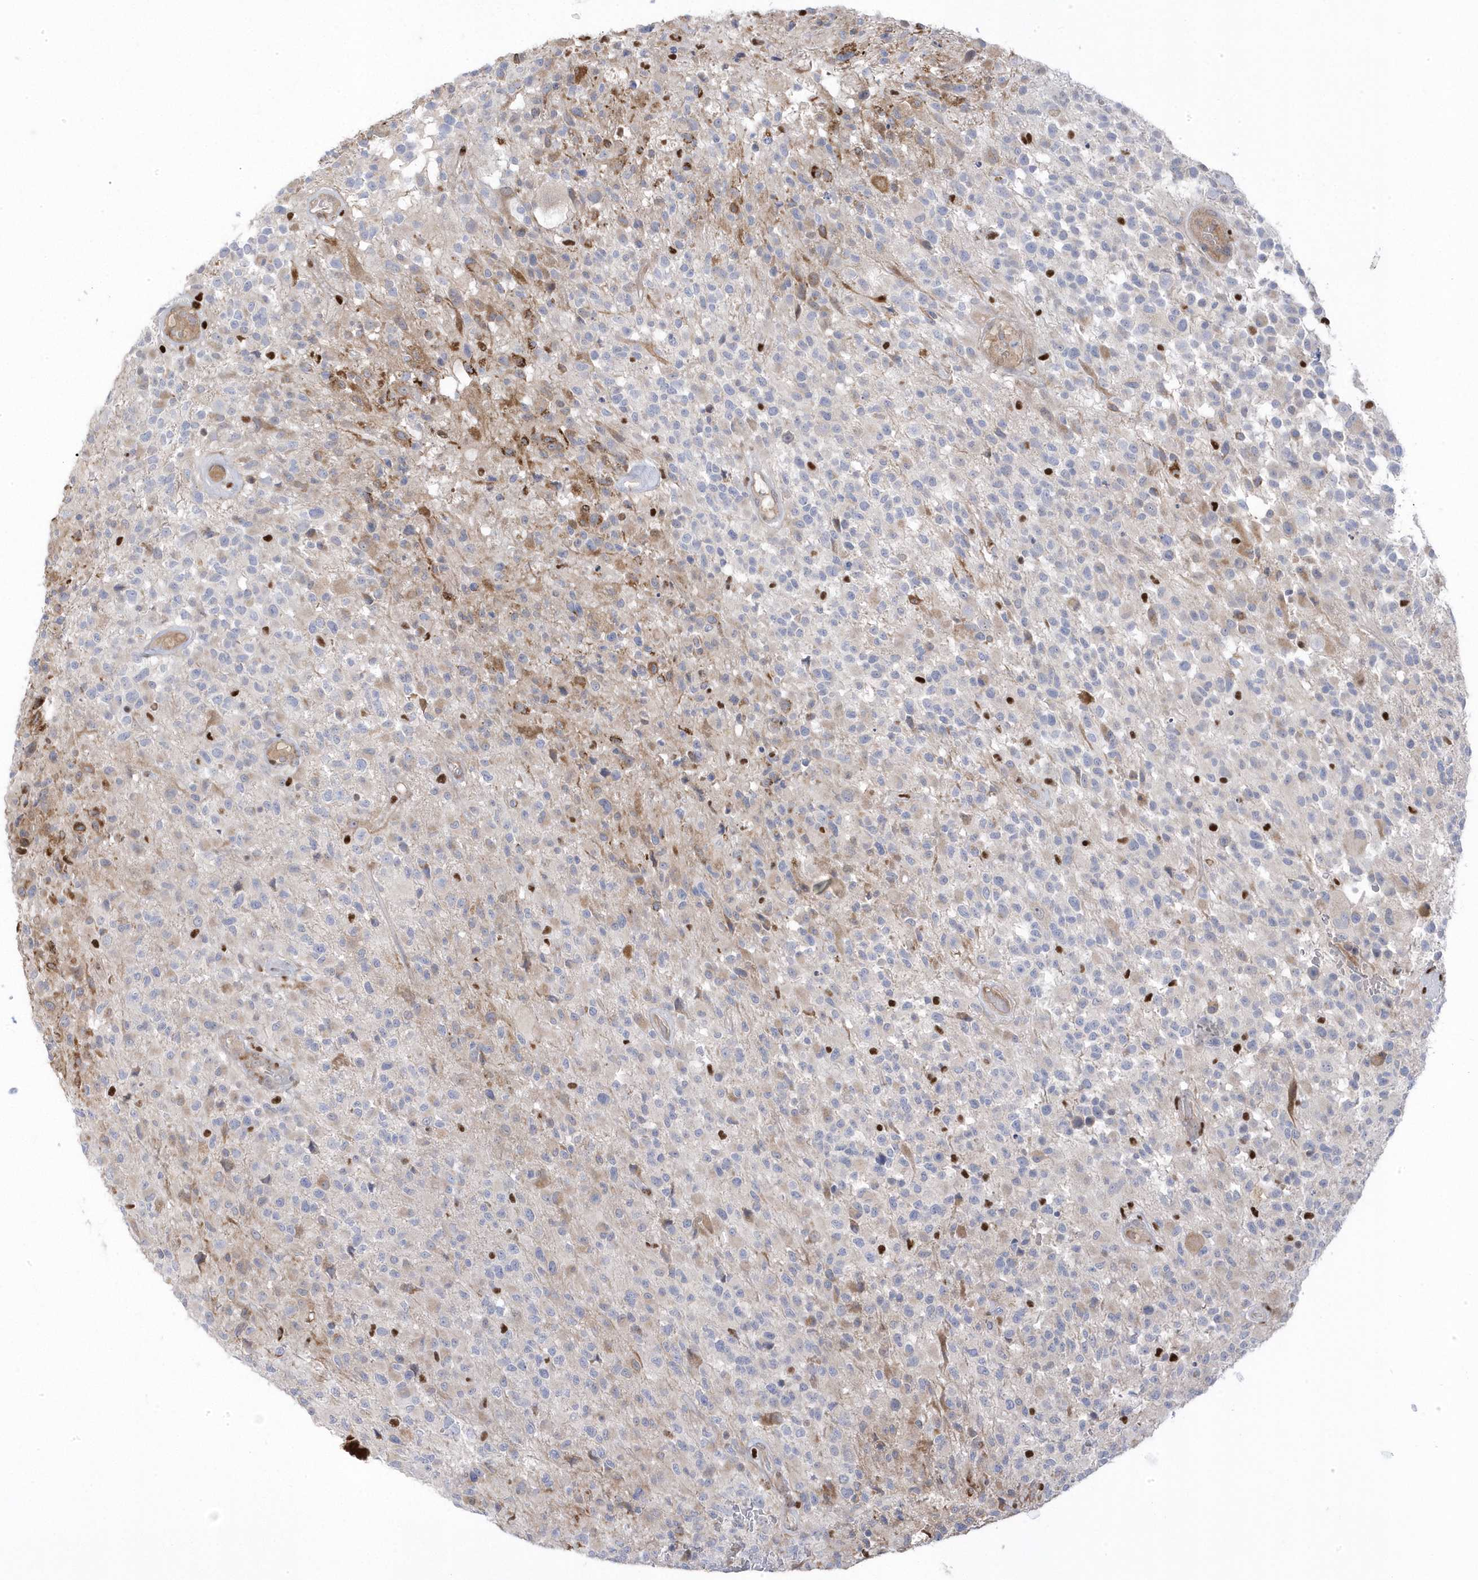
{"staining": {"intensity": "negative", "quantity": "none", "location": "none"}, "tissue": "glioma", "cell_type": "Tumor cells", "image_type": "cancer", "snomed": [{"axis": "morphology", "description": "Glioma, malignant, High grade"}, {"axis": "morphology", "description": "Glioblastoma, NOS"}, {"axis": "topography", "description": "Brain"}], "caption": "Human glioblastoma stained for a protein using immunohistochemistry exhibits no expression in tumor cells.", "gene": "GTPBP6", "patient": {"sex": "male", "age": 60}}